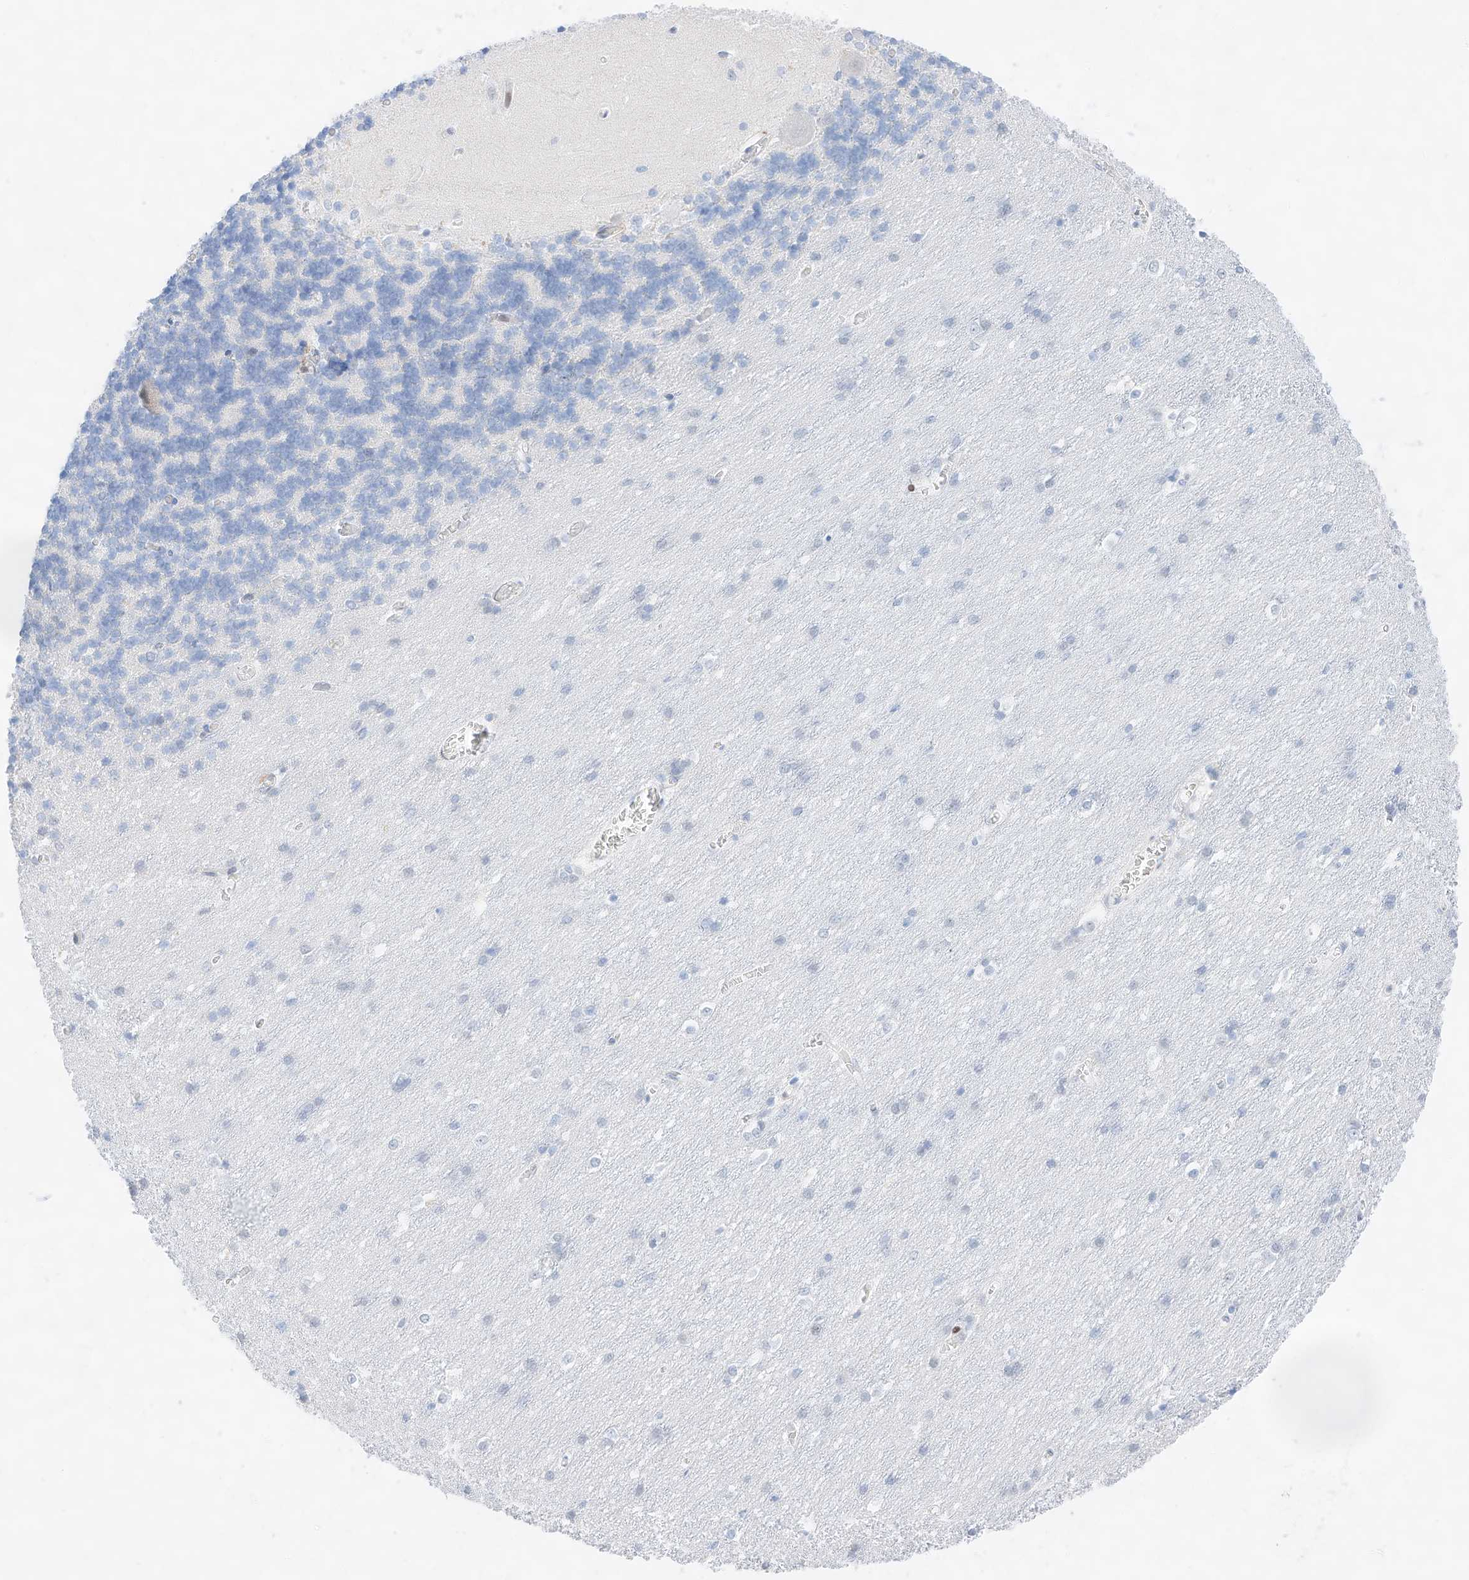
{"staining": {"intensity": "negative", "quantity": "none", "location": "none"}, "tissue": "cerebellum", "cell_type": "Cells in granular layer", "image_type": "normal", "snomed": [{"axis": "morphology", "description": "Normal tissue, NOS"}, {"axis": "topography", "description": "Cerebellum"}], "caption": "The image exhibits no significant staining in cells in granular layer of cerebellum. Nuclei are stained in blue.", "gene": "NT5C3B", "patient": {"sex": "male", "age": 37}}